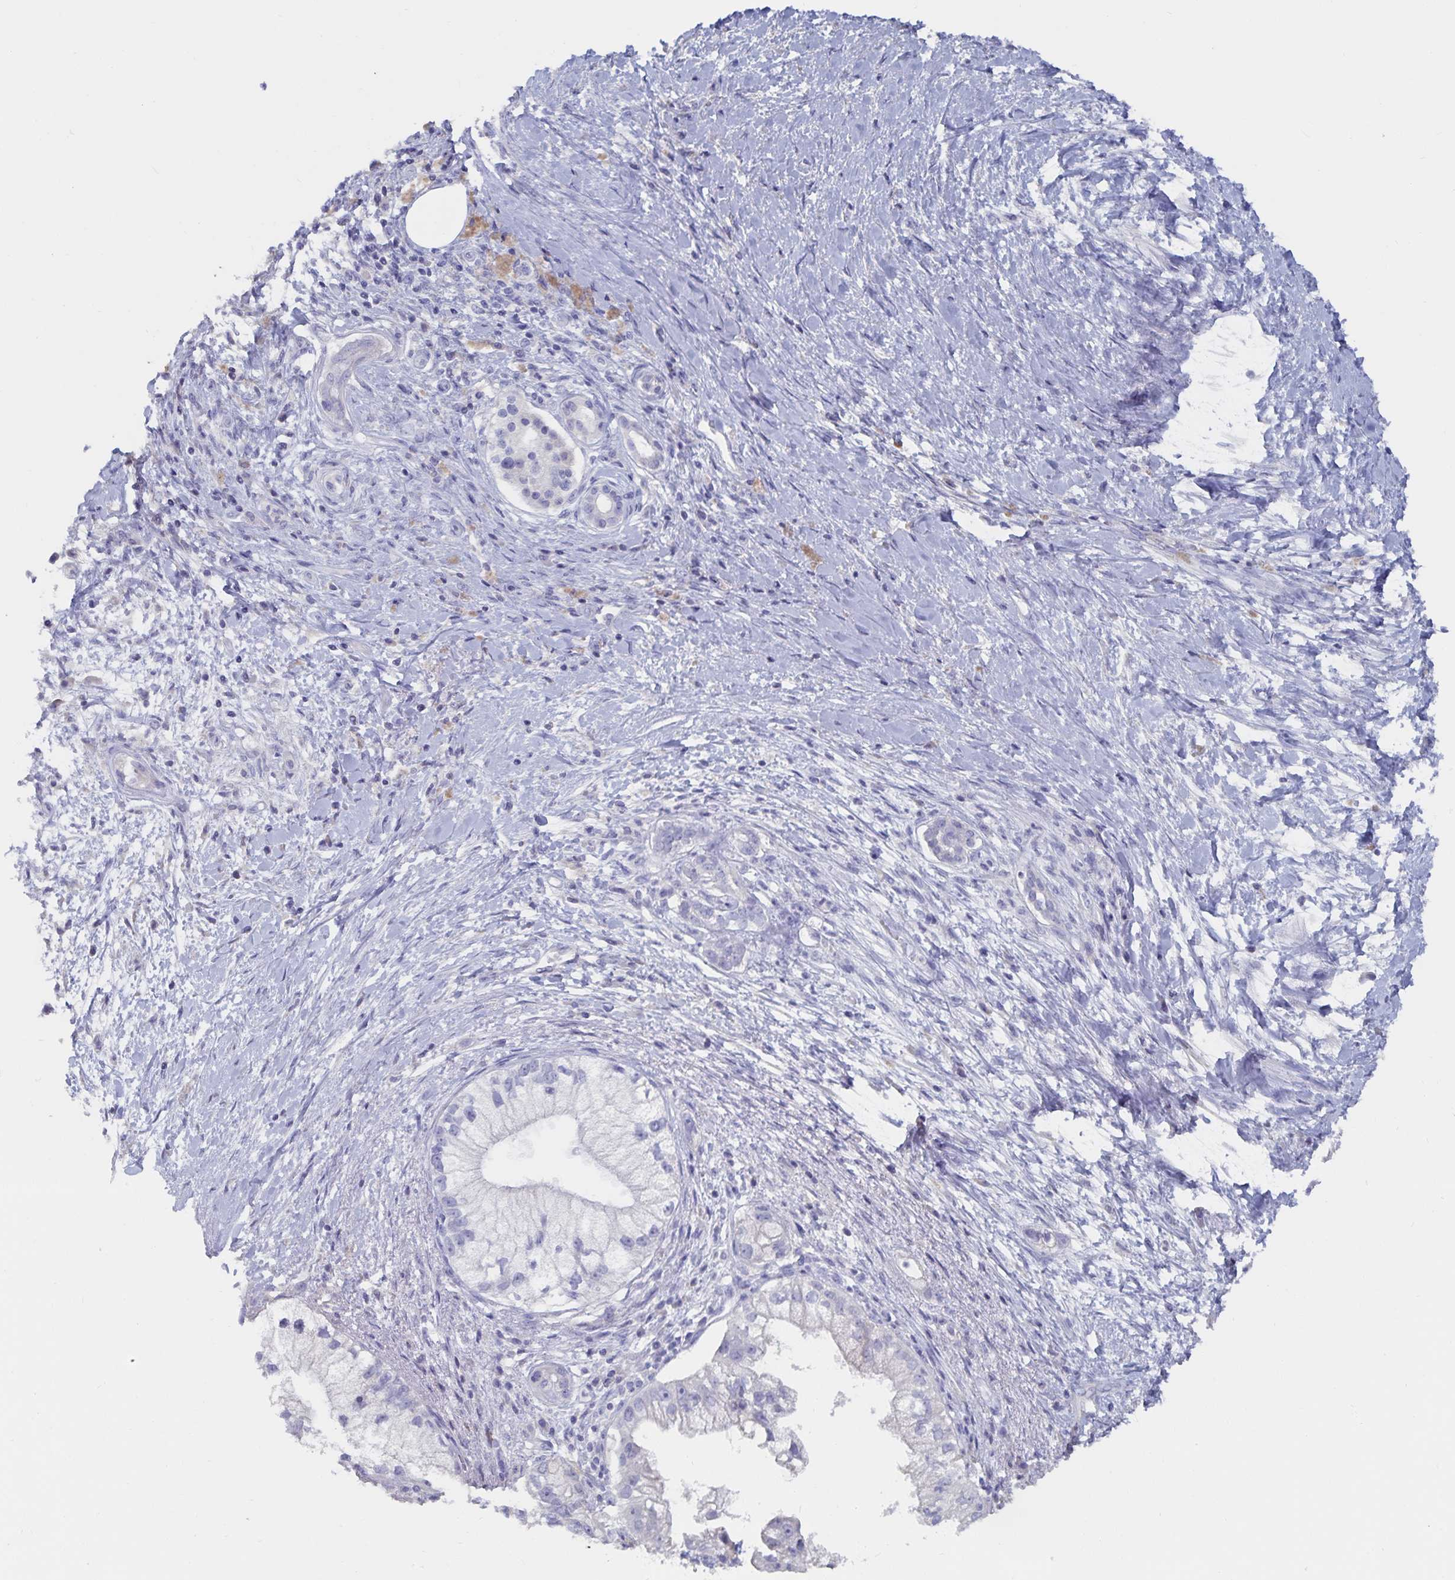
{"staining": {"intensity": "negative", "quantity": "none", "location": "none"}, "tissue": "pancreatic cancer", "cell_type": "Tumor cells", "image_type": "cancer", "snomed": [{"axis": "morphology", "description": "Adenocarcinoma, NOS"}, {"axis": "topography", "description": "Pancreas"}], "caption": "Immunohistochemistry (IHC) of pancreatic cancer (adenocarcinoma) demonstrates no expression in tumor cells.", "gene": "CFAP69", "patient": {"sex": "male", "age": 70}}